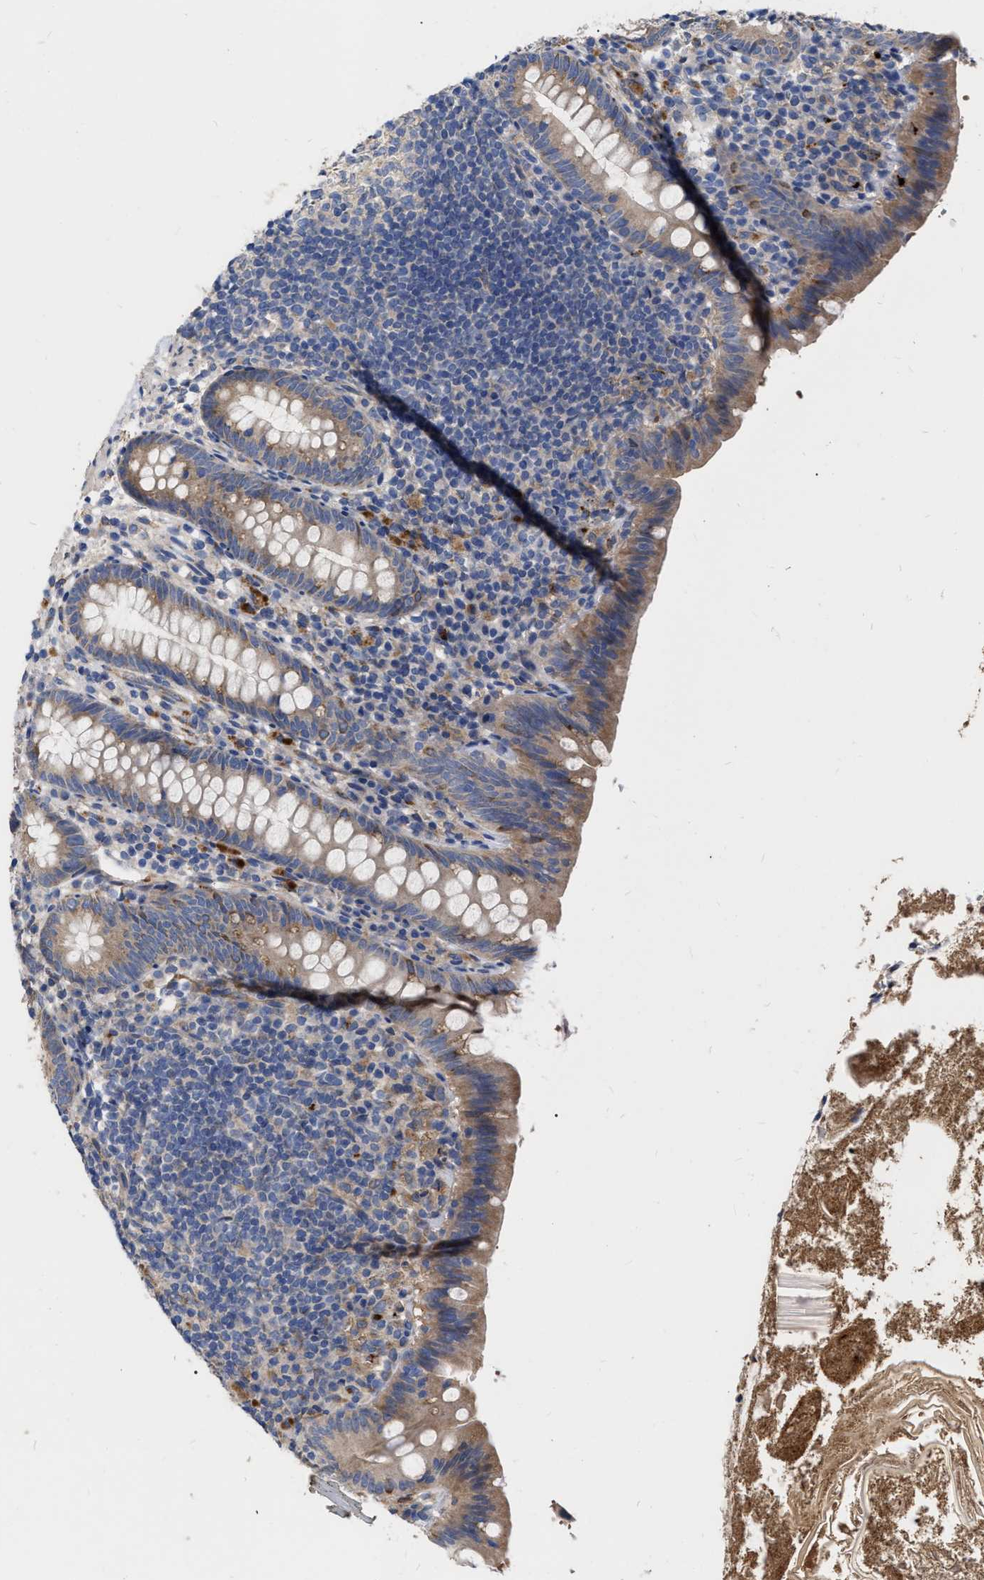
{"staining": {"intensity": "weak", "quantity": ">75%", "location": "cytoplasmic/membranous"}, "tissue": "appendix", "cell_type": "Glandular cells", "image_type": "normal", "snomed": [{"axis": "morphology", "description": "Normal tissue, NOS"}, {"axis": "topography", "description": "Appendix"}], "caption": "Protein expression by IHC demonstrates weak cytoplasmic/membranous positivity in approximately >75% of glandular cells in unremarkable appendix.", "gene": "MLST8", "patient": {"sex": "male", "age": 52}}